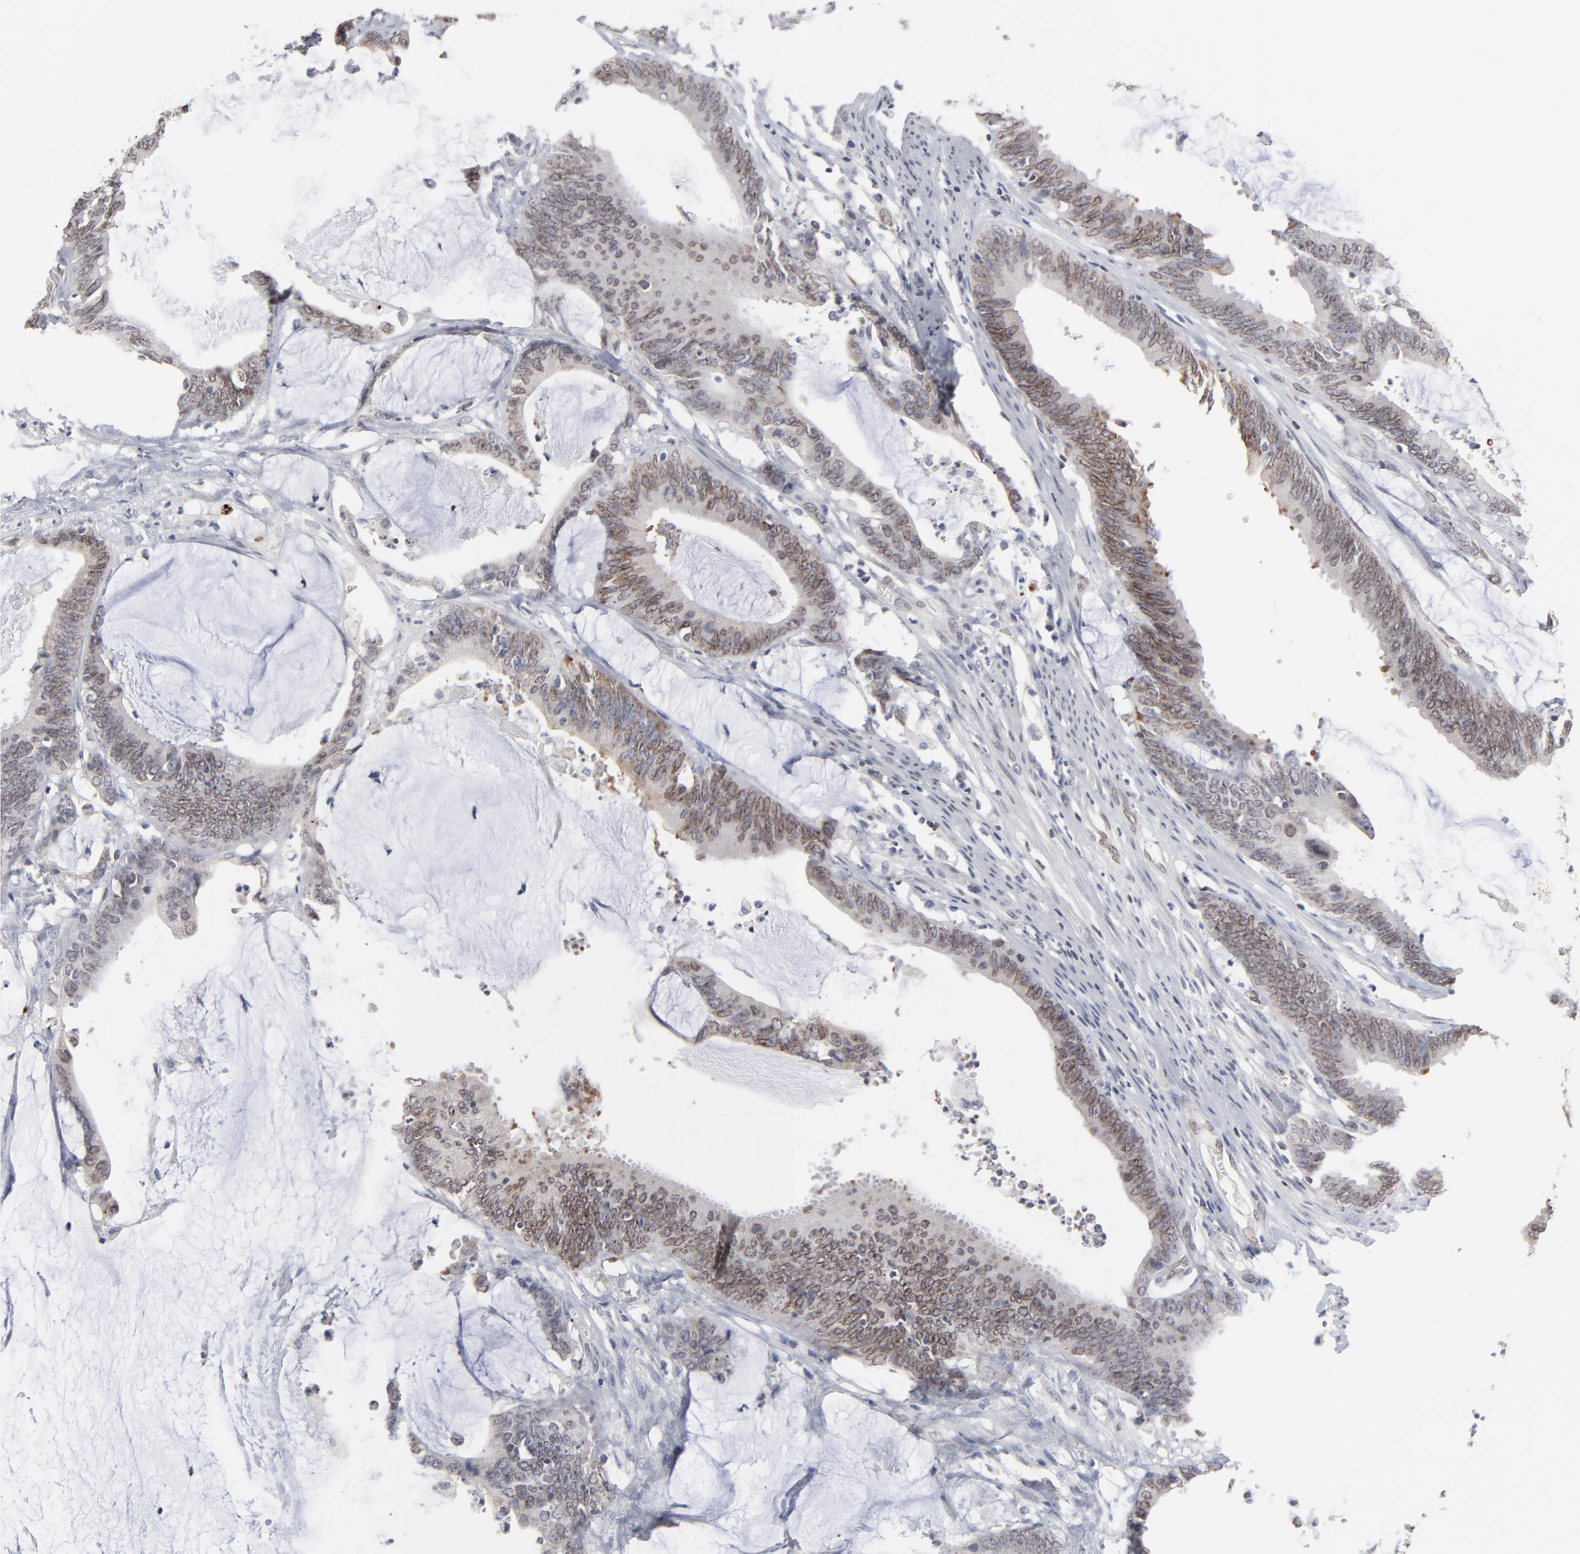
{"staining": {"intensity": "weak", "quantity": ">75%", "location": "cytoplasmic/membranous,nuclear"}, "tissue": "colorectal cancer", "cell_type": "Tumor cells", "image_type": "cancer", "snomed": [{"axis": "morphology", "description": "Adenocarcinoma, NOS"}, {"axis": "topography", "description": "Rectum"}], "caption": "This micrograph reveals colorectal adenocarcinoma stained with immunohistochemistry (IHC) to label a protein in brown. The cytoplasmic/membranous and nuclear of tumor cells show weak positivity for the protein. Nuclei are counter-stained blue.", "gene": "SYNE2", "patient": {"sex": "female", "age": 66}}